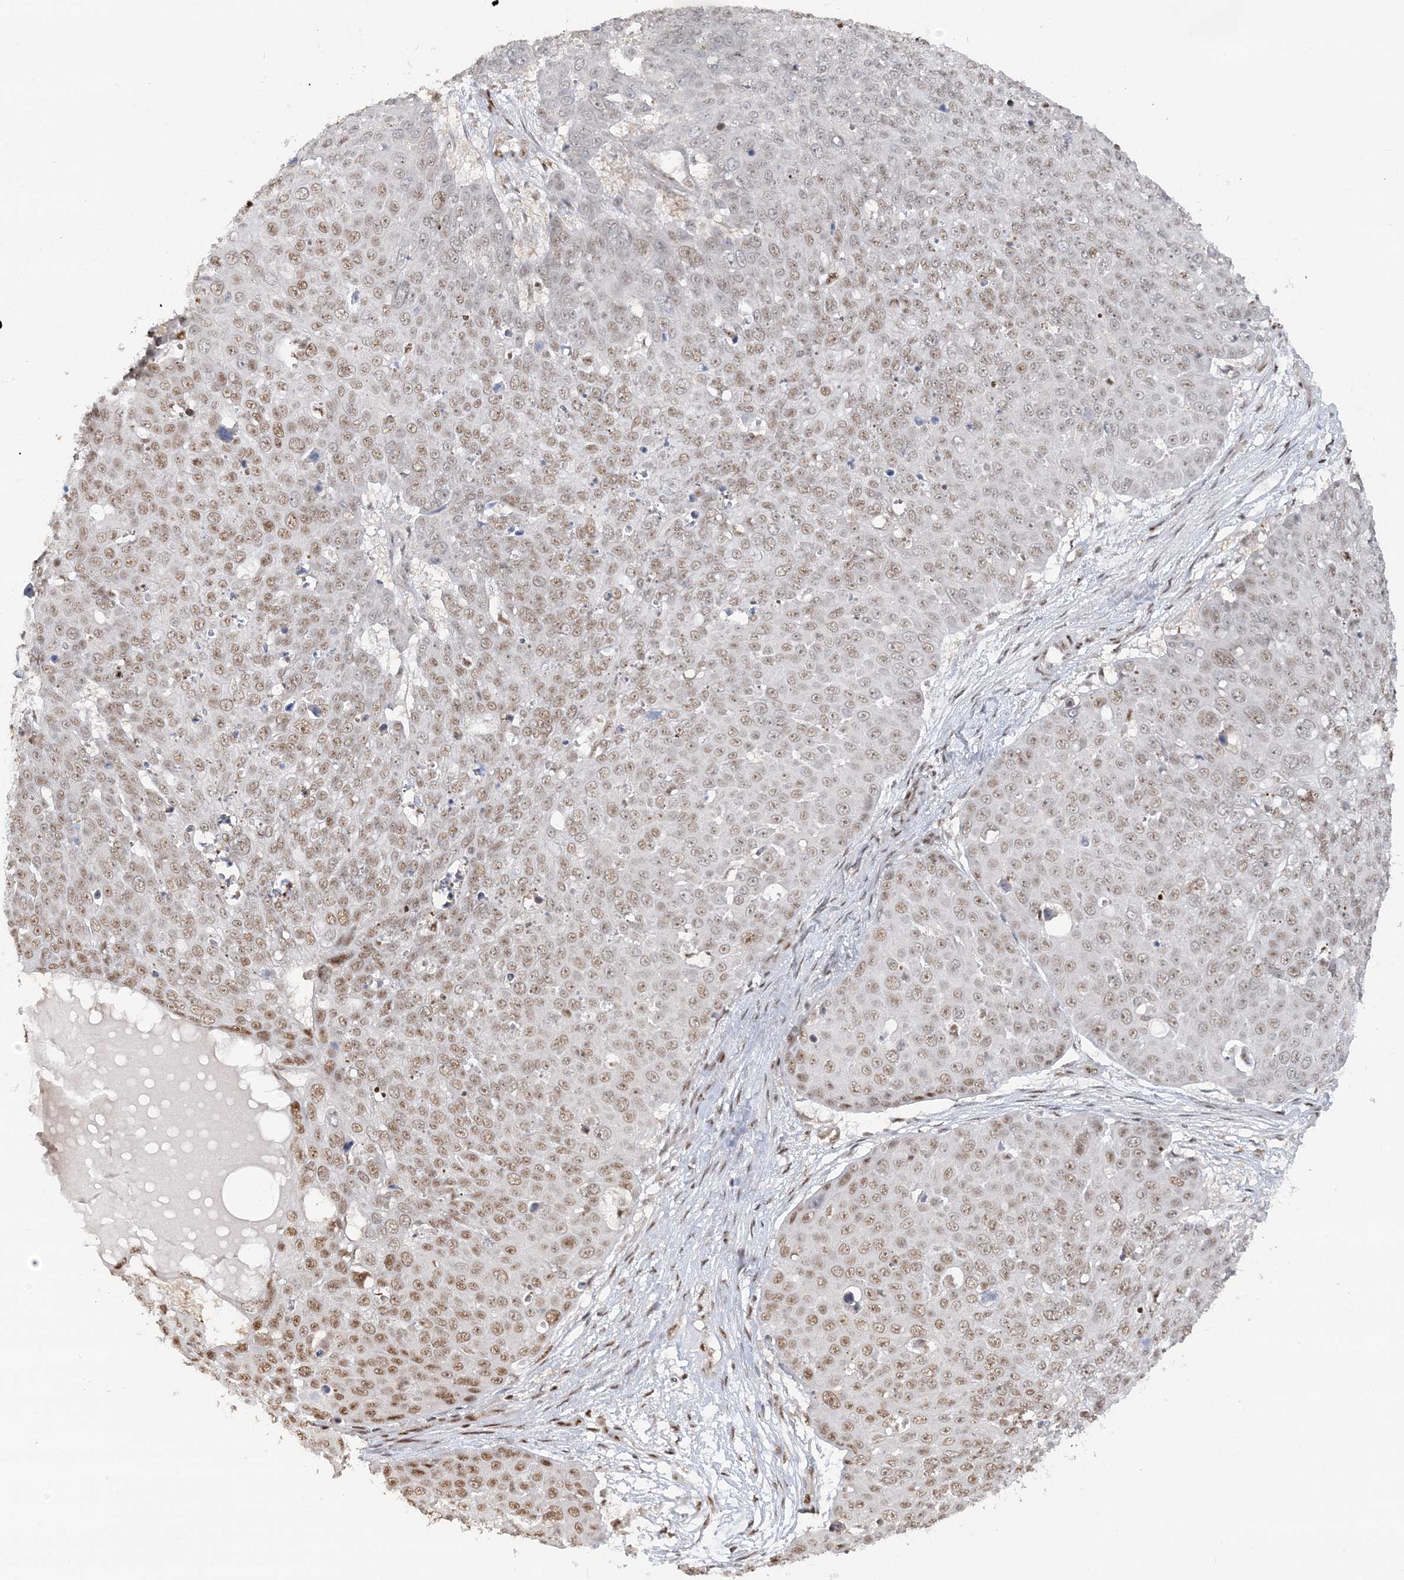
{"staining": {"intensity": "moderate", "quantity": ">75%", "location": "nuclear"}, "tissue": "skin cancer", "cell_type": "Tumor cells", "image_type": "cancer", "snomed": [{"axis": "morphology", "description": "Squamous cell carcinoma, NOS"}, {"axis": "topography", "description": "Skin"}], "caption": "Protein staining displays moderate nuclear staining in about >75% of tumor cells in skin cancer.", "gene": "SUMO2", "patient": {"sex": "male", "age": 71}}